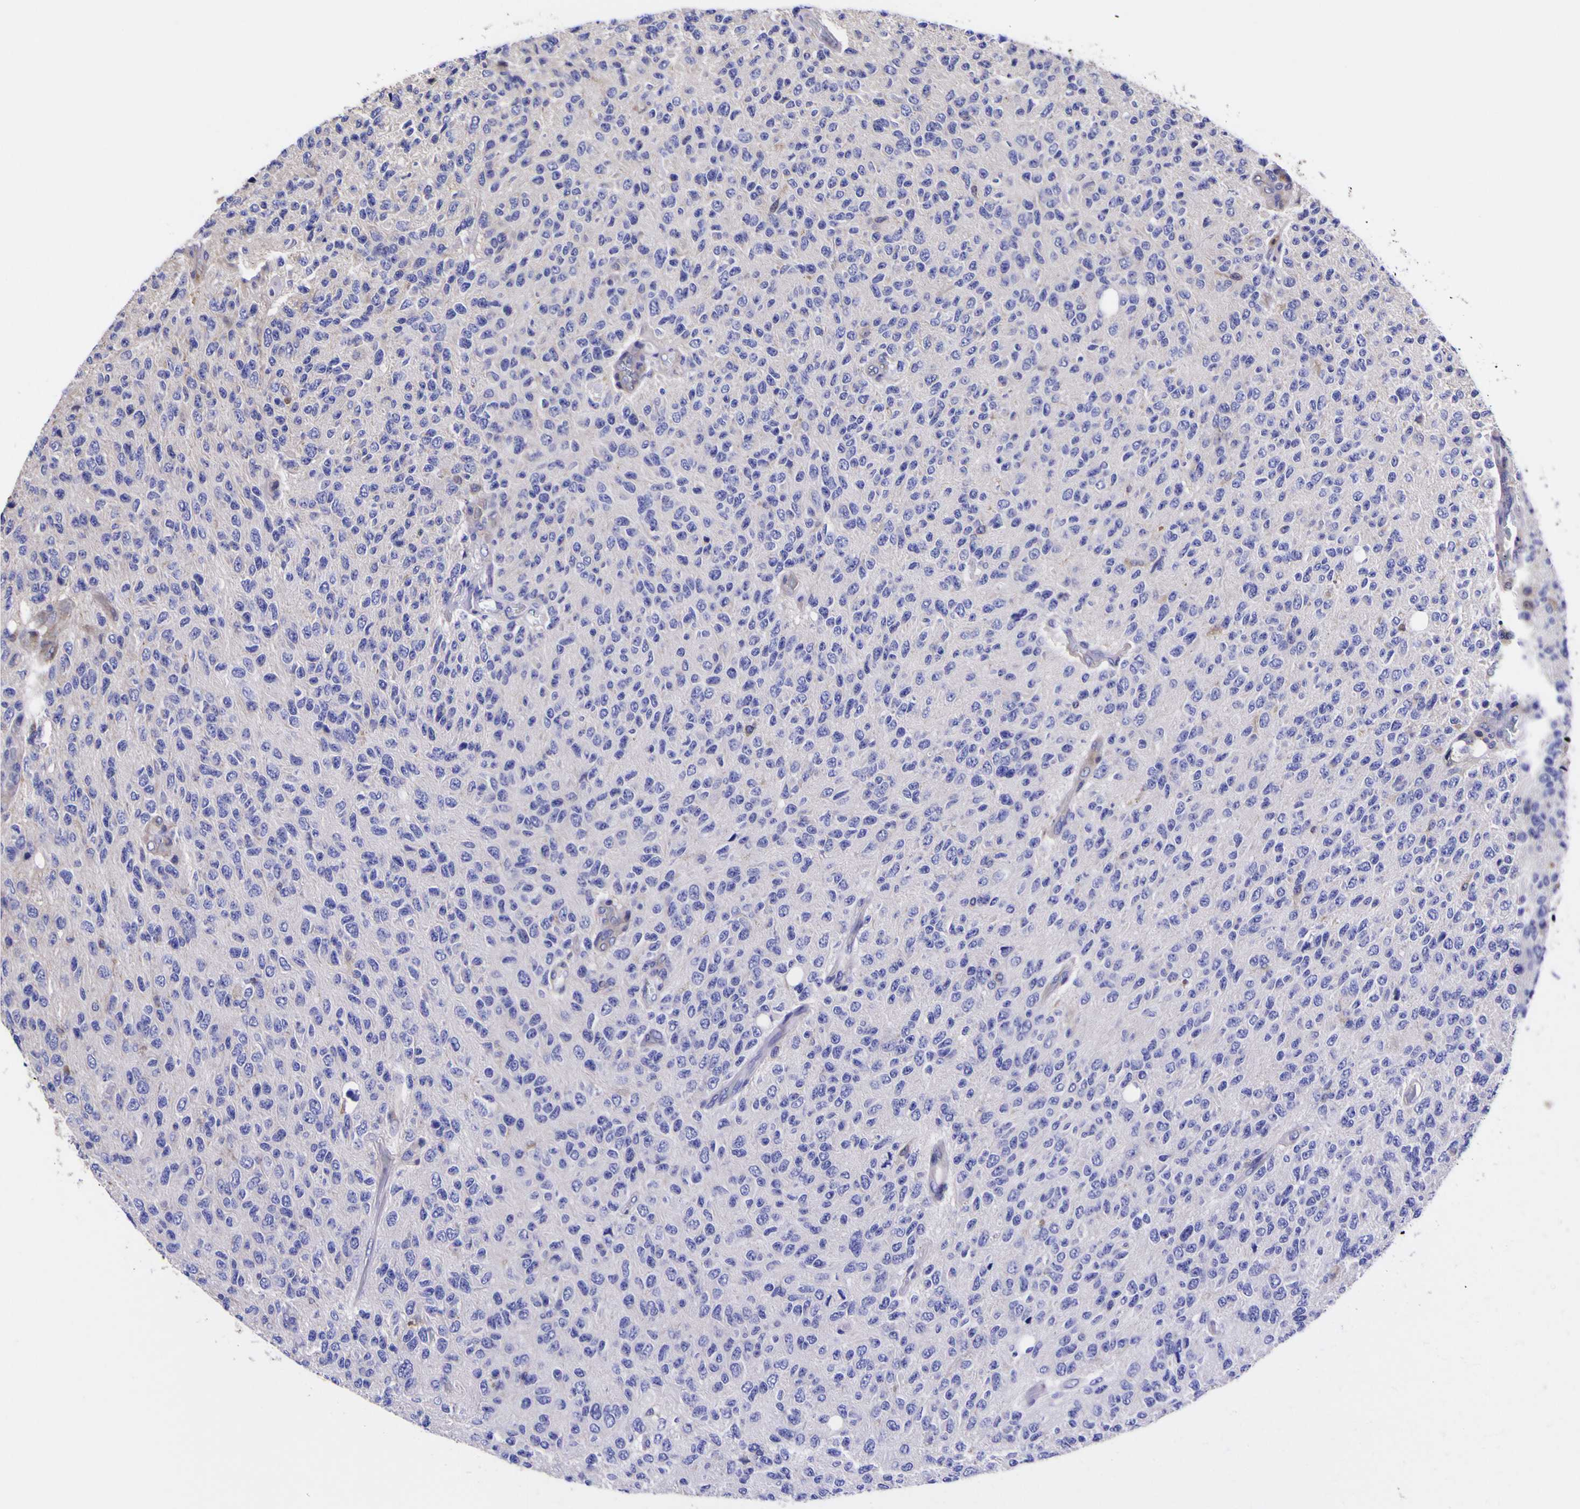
{"staining": {"intensity": "negative", "quantity": "none", "location": "none"}, "tissue": "glioma", "cell_type": "Tumor cells", "image_type": "cancer", "snomed": [{"axis": "morphology", "description": "Glioma, malignant, High grade"}, {"axis": "topography", "description": "pancreas cauda"}], "caption": "This is an IHC photomicrograph of human high-grade glioma (malignant). There is no staining in tumor cells.", "gene": "MAPK14", "patient": {"sex": "male", "age": 60}}